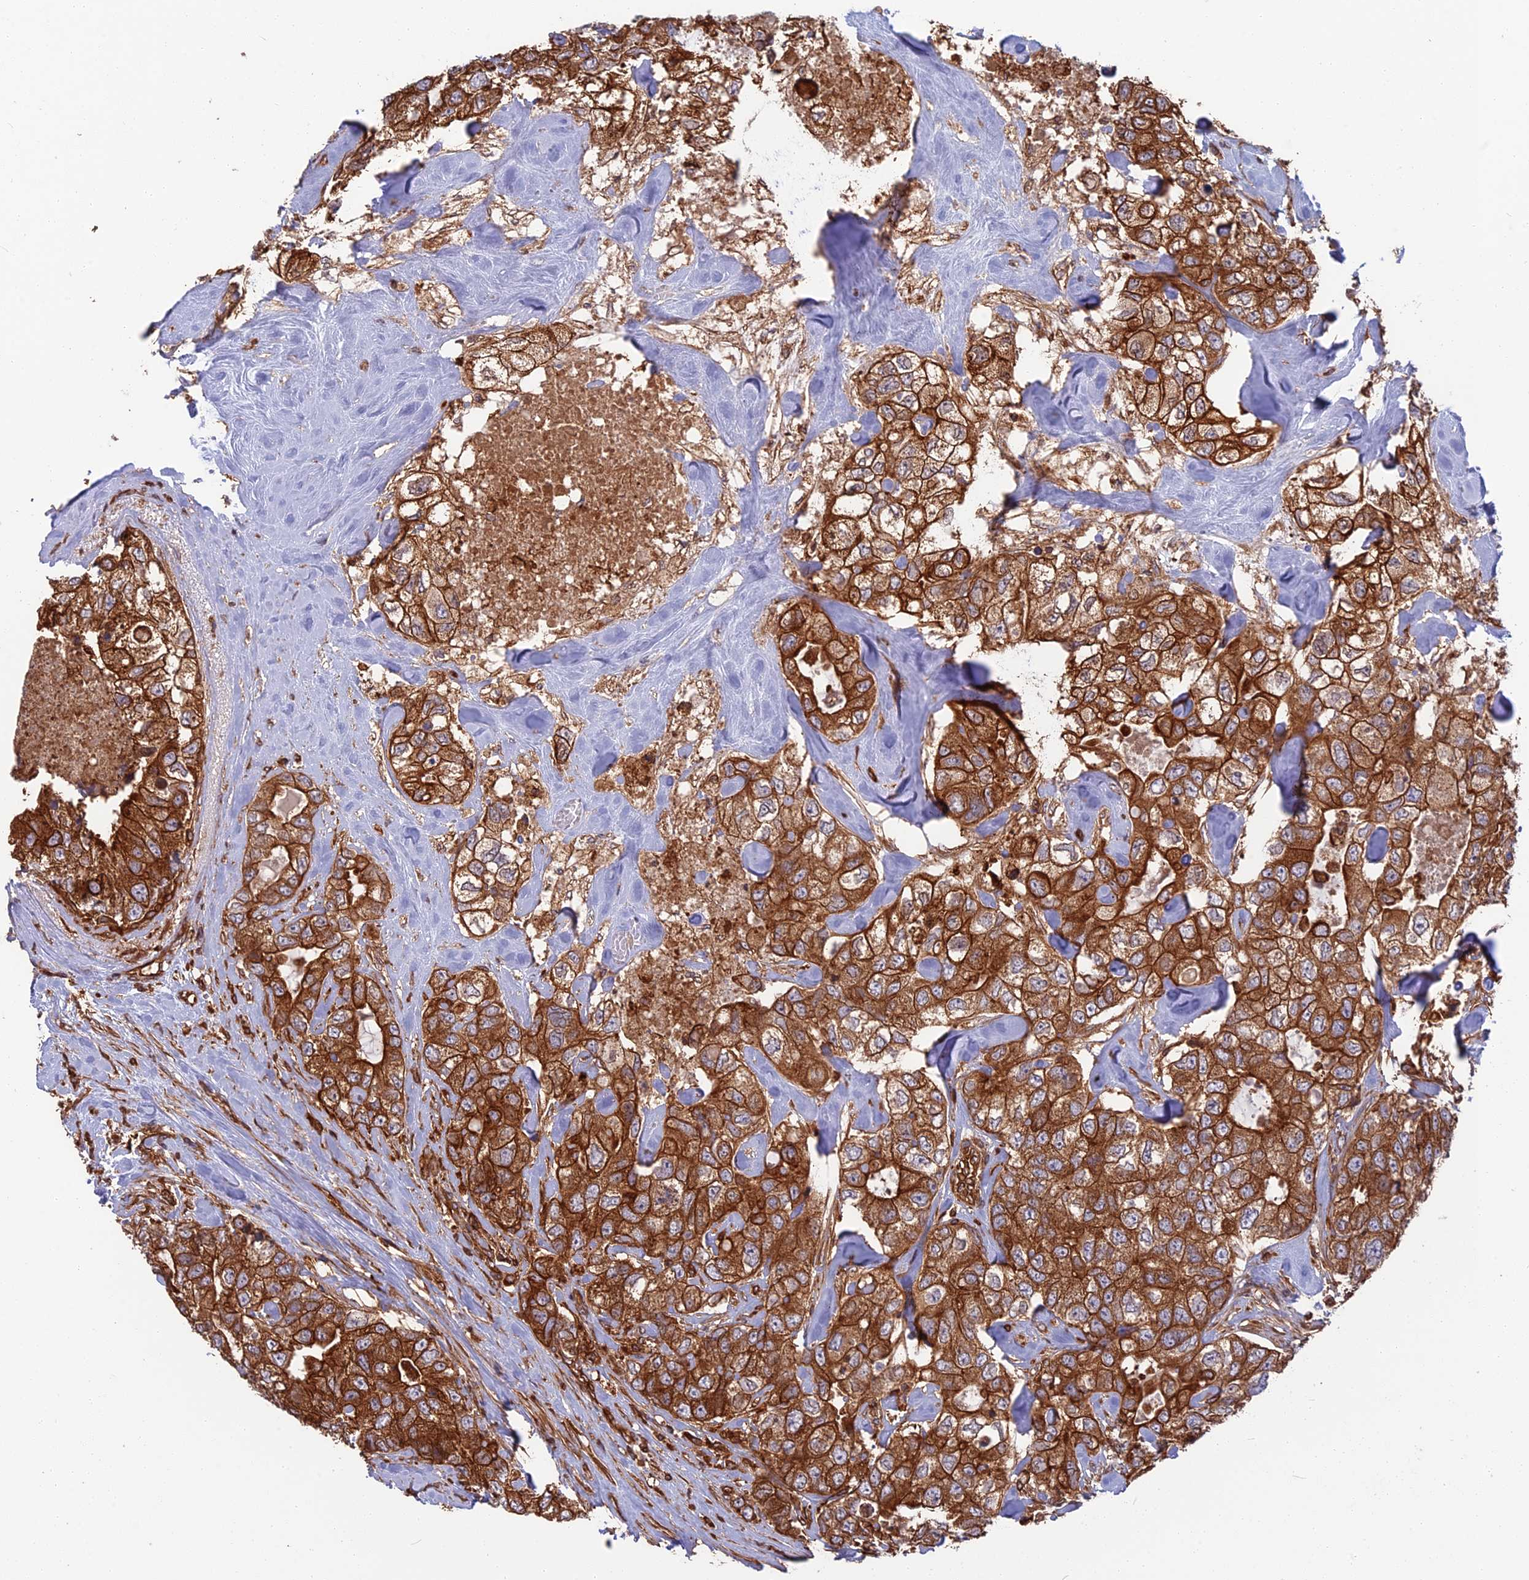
{"staining": {"intensity": "strong", "quantity": ">75%", "location": "cytoplasmic/membranous"}, "tissue": "breast cancer", "cell_type": "Tumor cells", "image_type": "cancer", "snomed": [{"axis": "morphology", "description": "Duct carcinoma"}, {"axis": "topography", "description": "Breast"}], "caption": "Breast intraductal carcinoma stained for a protein (brown) demonstrates strong cytoplasmic/membranous positive positivity in approximately >75% of tumor cells.", "gene": "WDR1", "patient": {"sex": "female", "age": 62}}